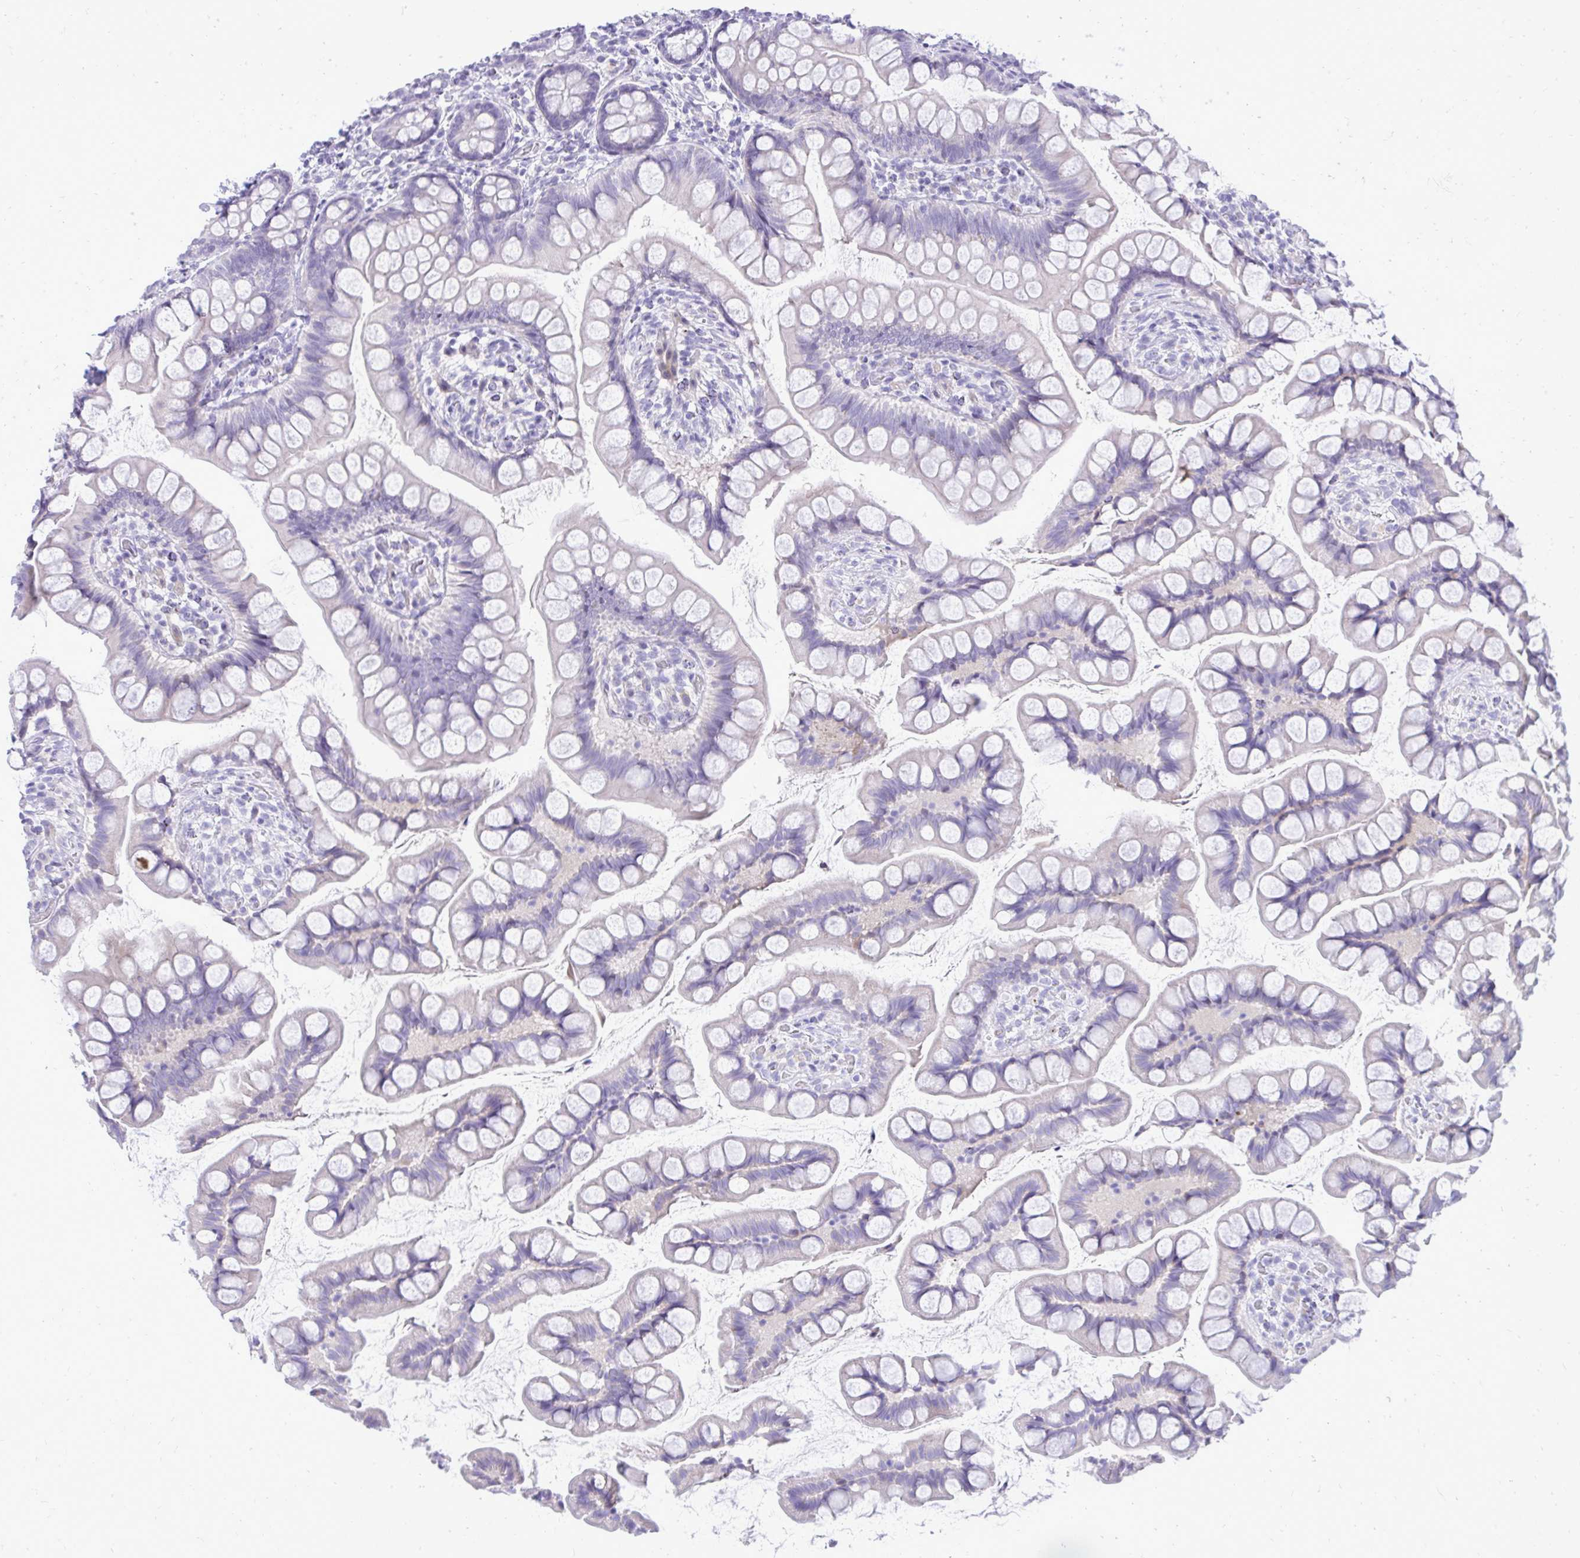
{"staining": {"intensity": "negative", "quantity": "none", "location": "none"}, "tissue": "small intestine", "cell_type": "Glandular cells", "image_type": "normal", "snomed": [{"axis": "morphology", "description": "Normal tissue, NOS"}, {"axis": "topography", "description": "Small intestine"}], "caption": "Histopathology image shows no protein staining in glandular cells of benign small intestine.", "gene": "GABRA1", "patient": {"sex": "male", "age": 70}}